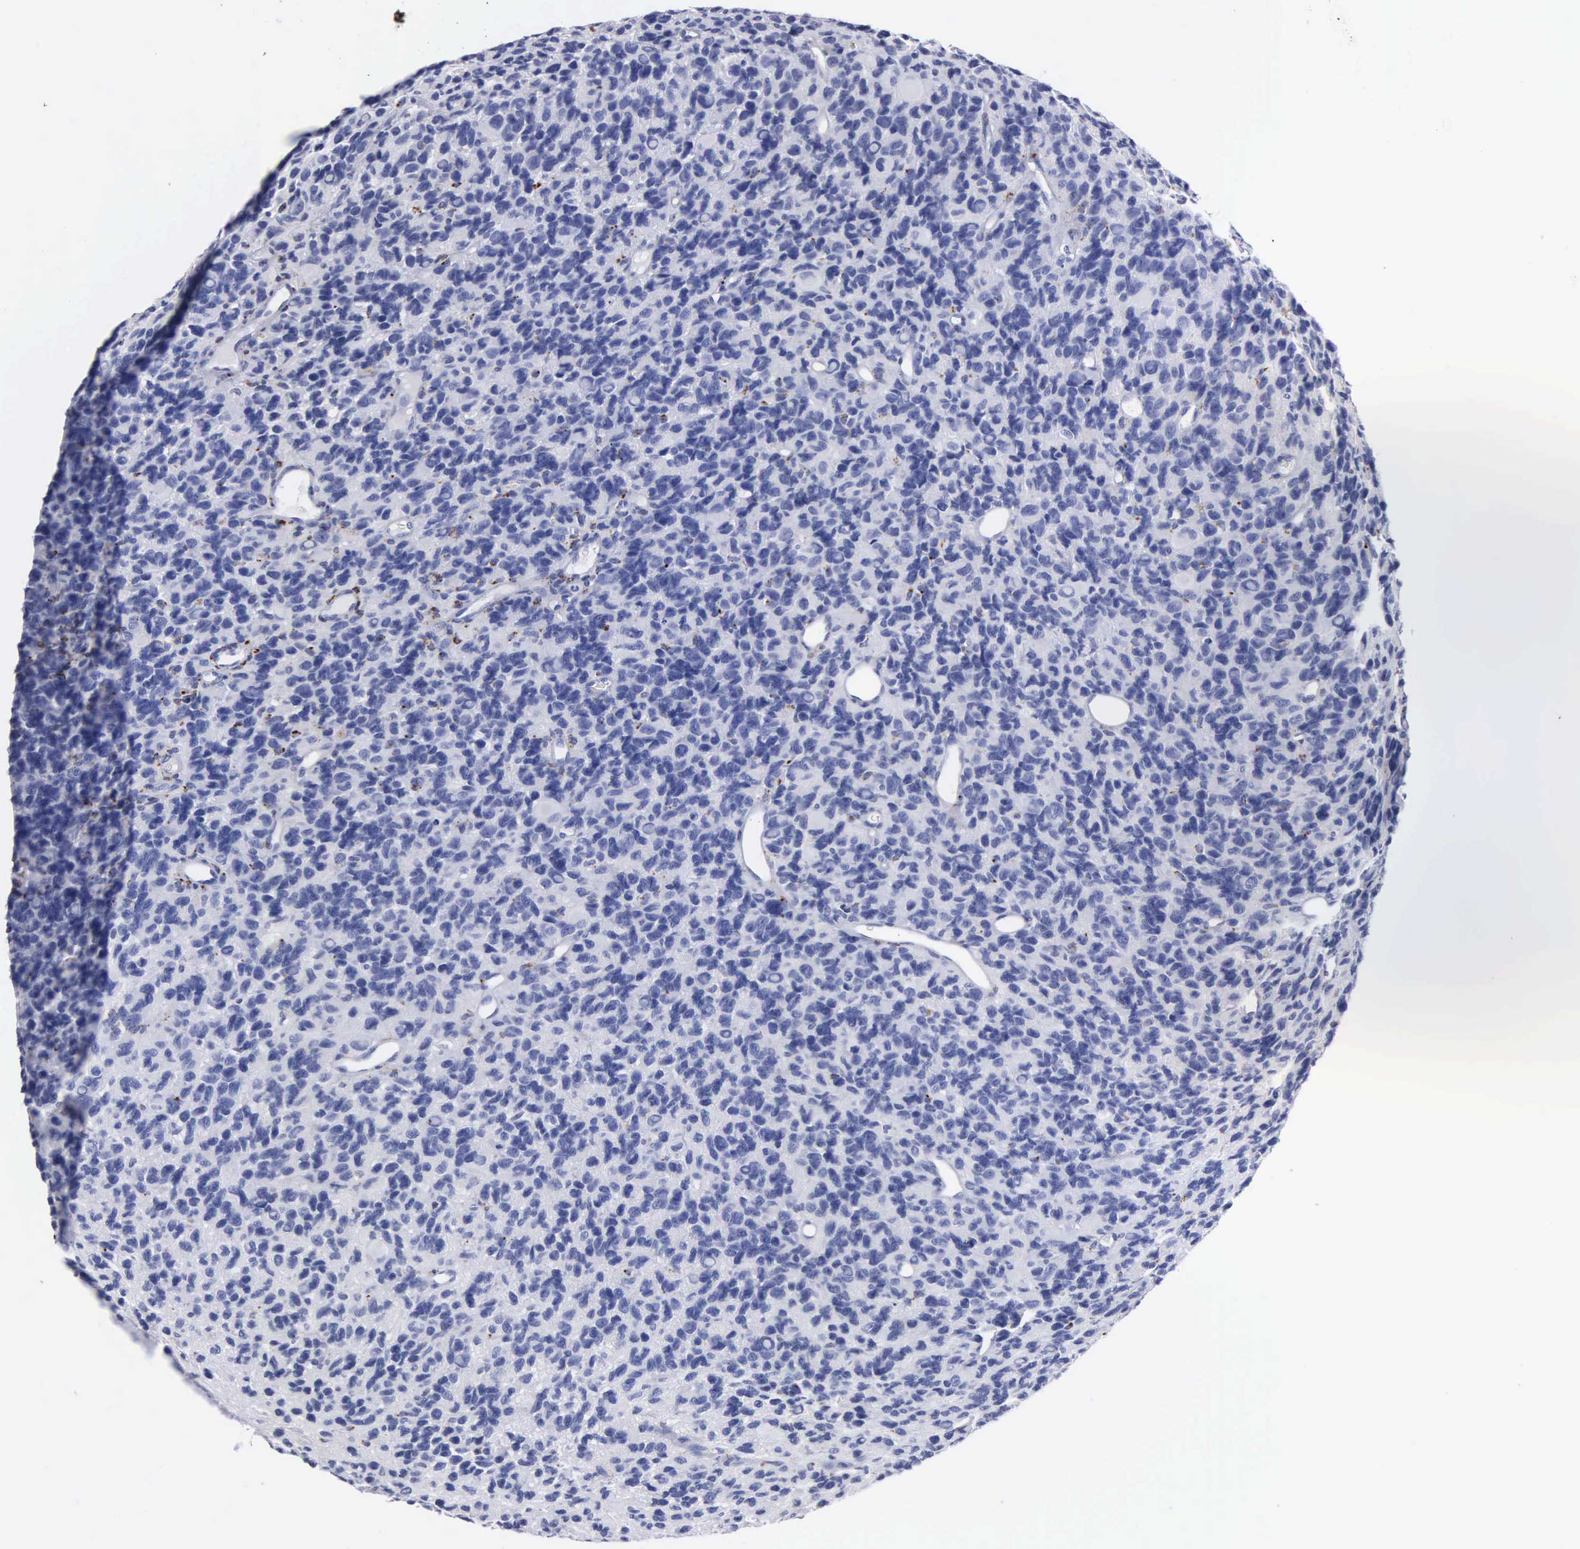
{"staining": {"intensity": "negative", "quantity": "none", "location": "none"}, "tissue": "glioma", "cell_type": "Tumor cells", "image_type": "cancer", "snomed": [{"axis": "morphology", "description": "Glioma, malignant, High grade"}, {"axis": "topography", "description": "Brain"}], "caption": "High-grade glioma (malignant) stained for a protein using IHC demonstrates no expression tumor cells.", "gene": "CTSL", "patient": {"sex": "male", "age": 77}}